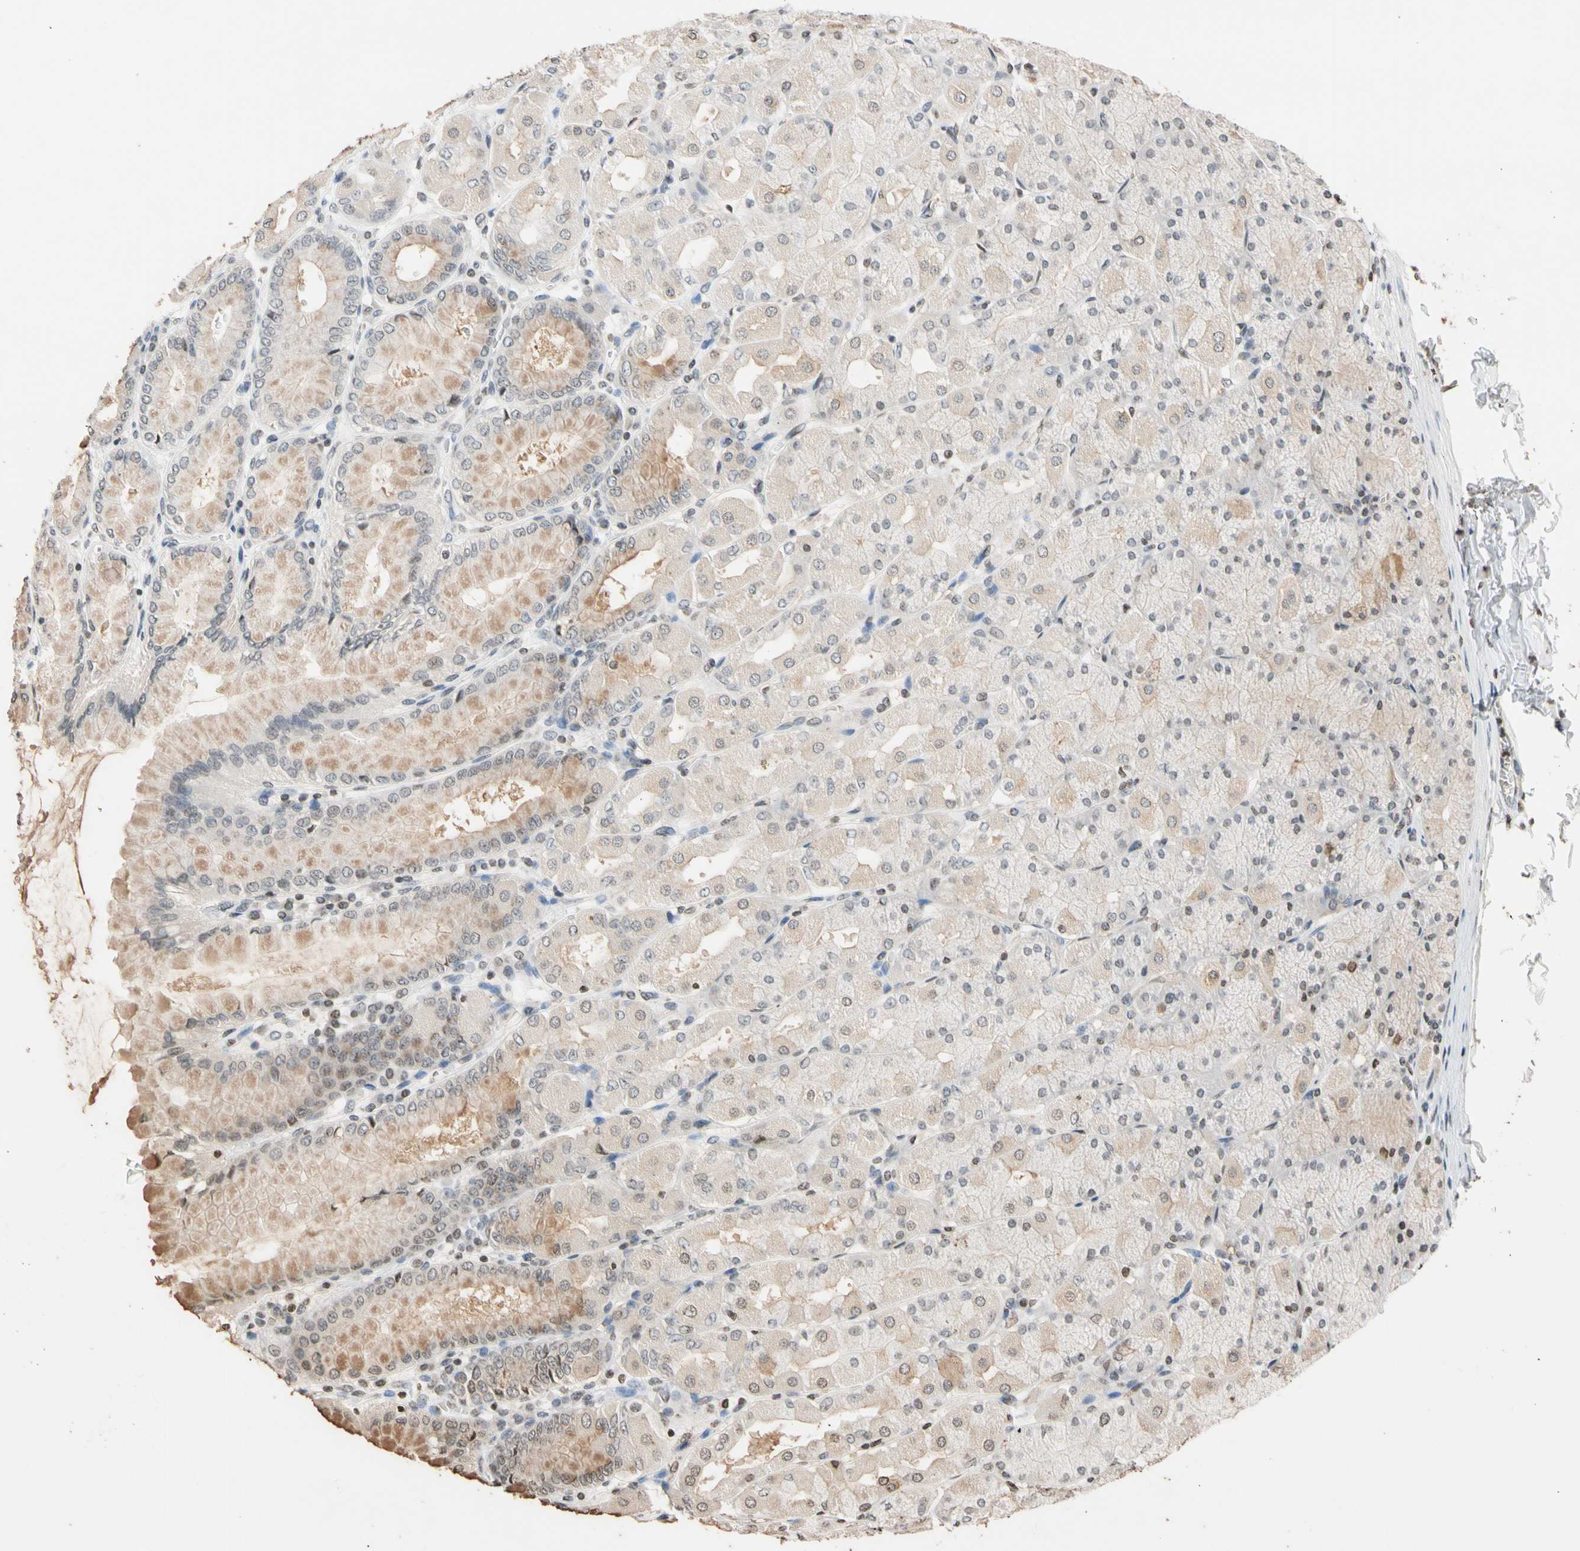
{"staining": {"intensity": "weak", "quantity": "25%-75%", "location": "cytoplasmic/membranous"}, "tissue": "stomach", "cell_type": "Glandular cells", "image_type": "normal", "snomed": [{"axis": "morphology", "description": "Normal tissue, NOS"}, {"axis": "topography", "description": "Stomach, upper"}], "caption": "Immunohistochemical staining of benign human stomach demonstrates weak cytoplasmic/membranous protein positivity in about 25%-75% of glandular cells. Nuclei are stained in blue.", "gene": "GPX4", "patient": {"sex": "female", "age": 56}}